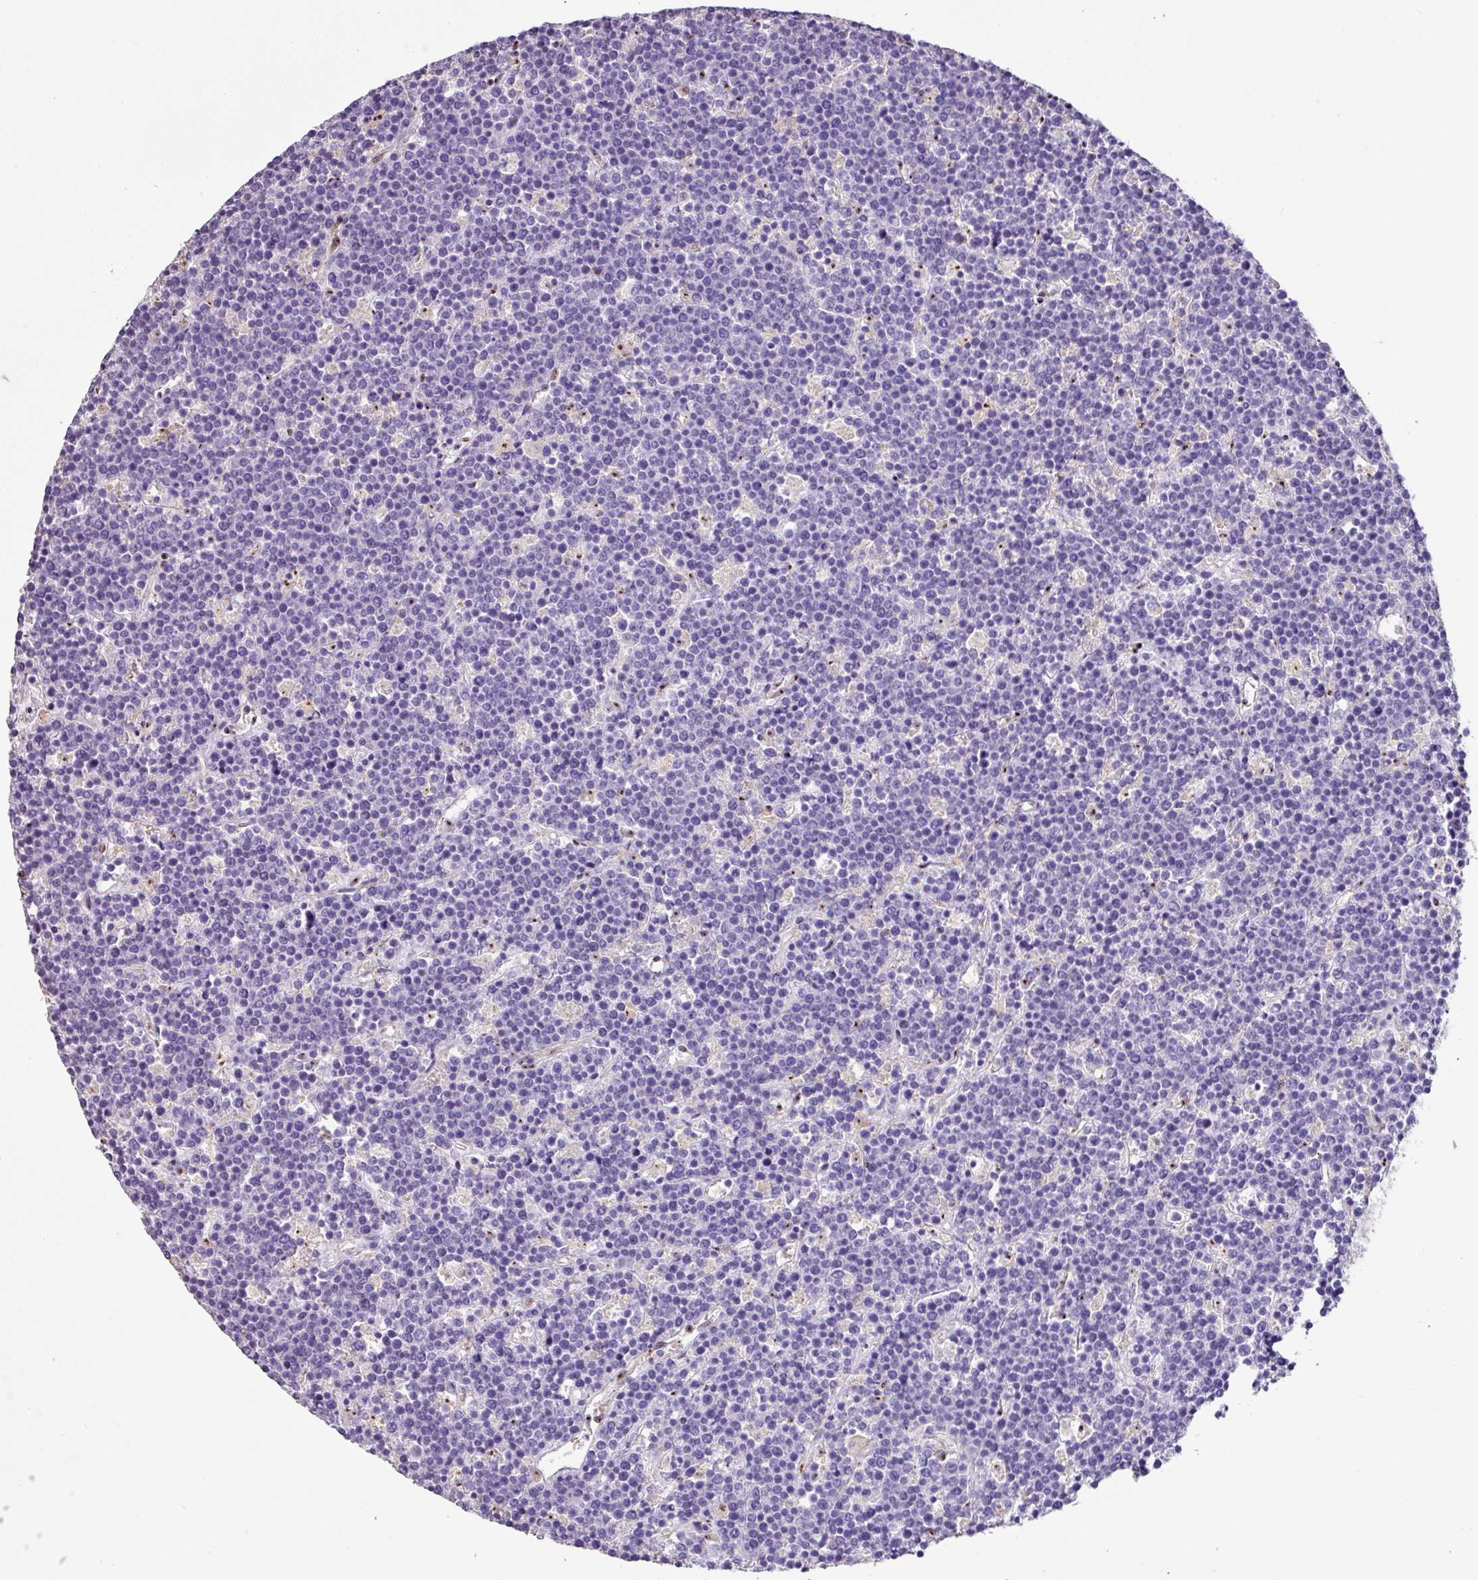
{"staining": {"intensity": "negative", "quantity": "none", "location": "none"}, "tissue": "lymphoma", "cell_type": "Tumor cells", "image_type": "cancer", "snomed": [{"axis": "morphology", "description": "Malignant lymphoma, non-Hodgkin's type, High grade"}, {"axis": "topography", "description": "Ovary"}], "caption": "A histopathology image of malignant lymphoma, non-Hodgkin's type (high-grade) stained for a protein demonstrates no brown staining in tumor cells.", "gene": "ZG16", "patient": {"sex": "female", "age": 56}}